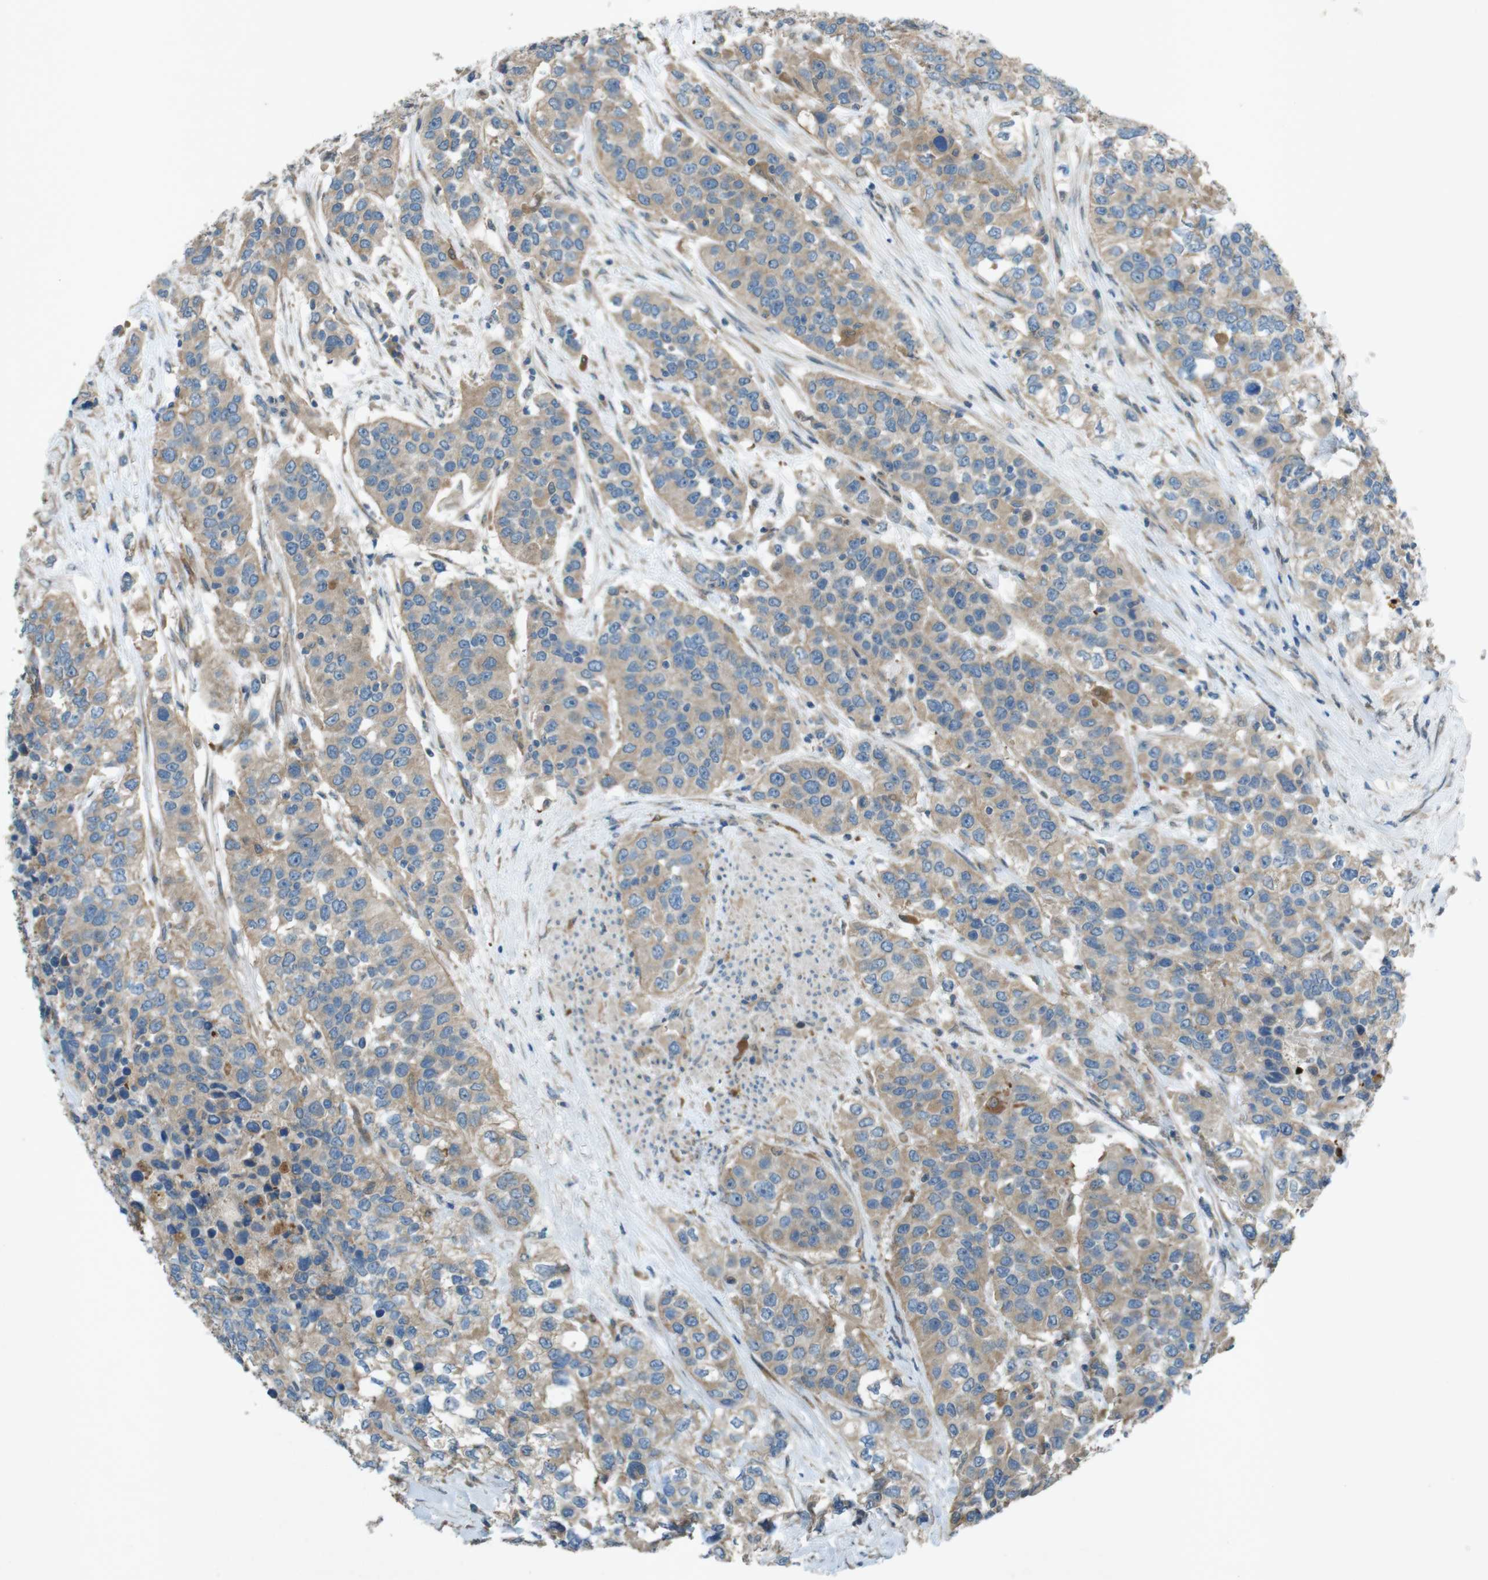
{"staining": {"intensity": "weak", "quantity": ">75%", "location": "cytoplasmic/membranous"}, "tissue": "urothelial cancer", "cell_type": "Tumor cells", "image_type": "cancer", "snomed": [{"axis": "morphology", "description": "Urothelial carcinoma, High grade"}, {"axis": "topography", "description": "Urinary bladder"}], "caption": "Immunohistochemistry image of neoplastic tissue: urothelial cancer stained using immunohistochemistry exhibits low levels of weak protein expression localized specifically in the cytoplasmic/membranous of tumor cells, appearing as a cytoplasmic/membranous brown color.", "gene": "TMEM41B", "patient": {"sex": "female", "age": 80}}